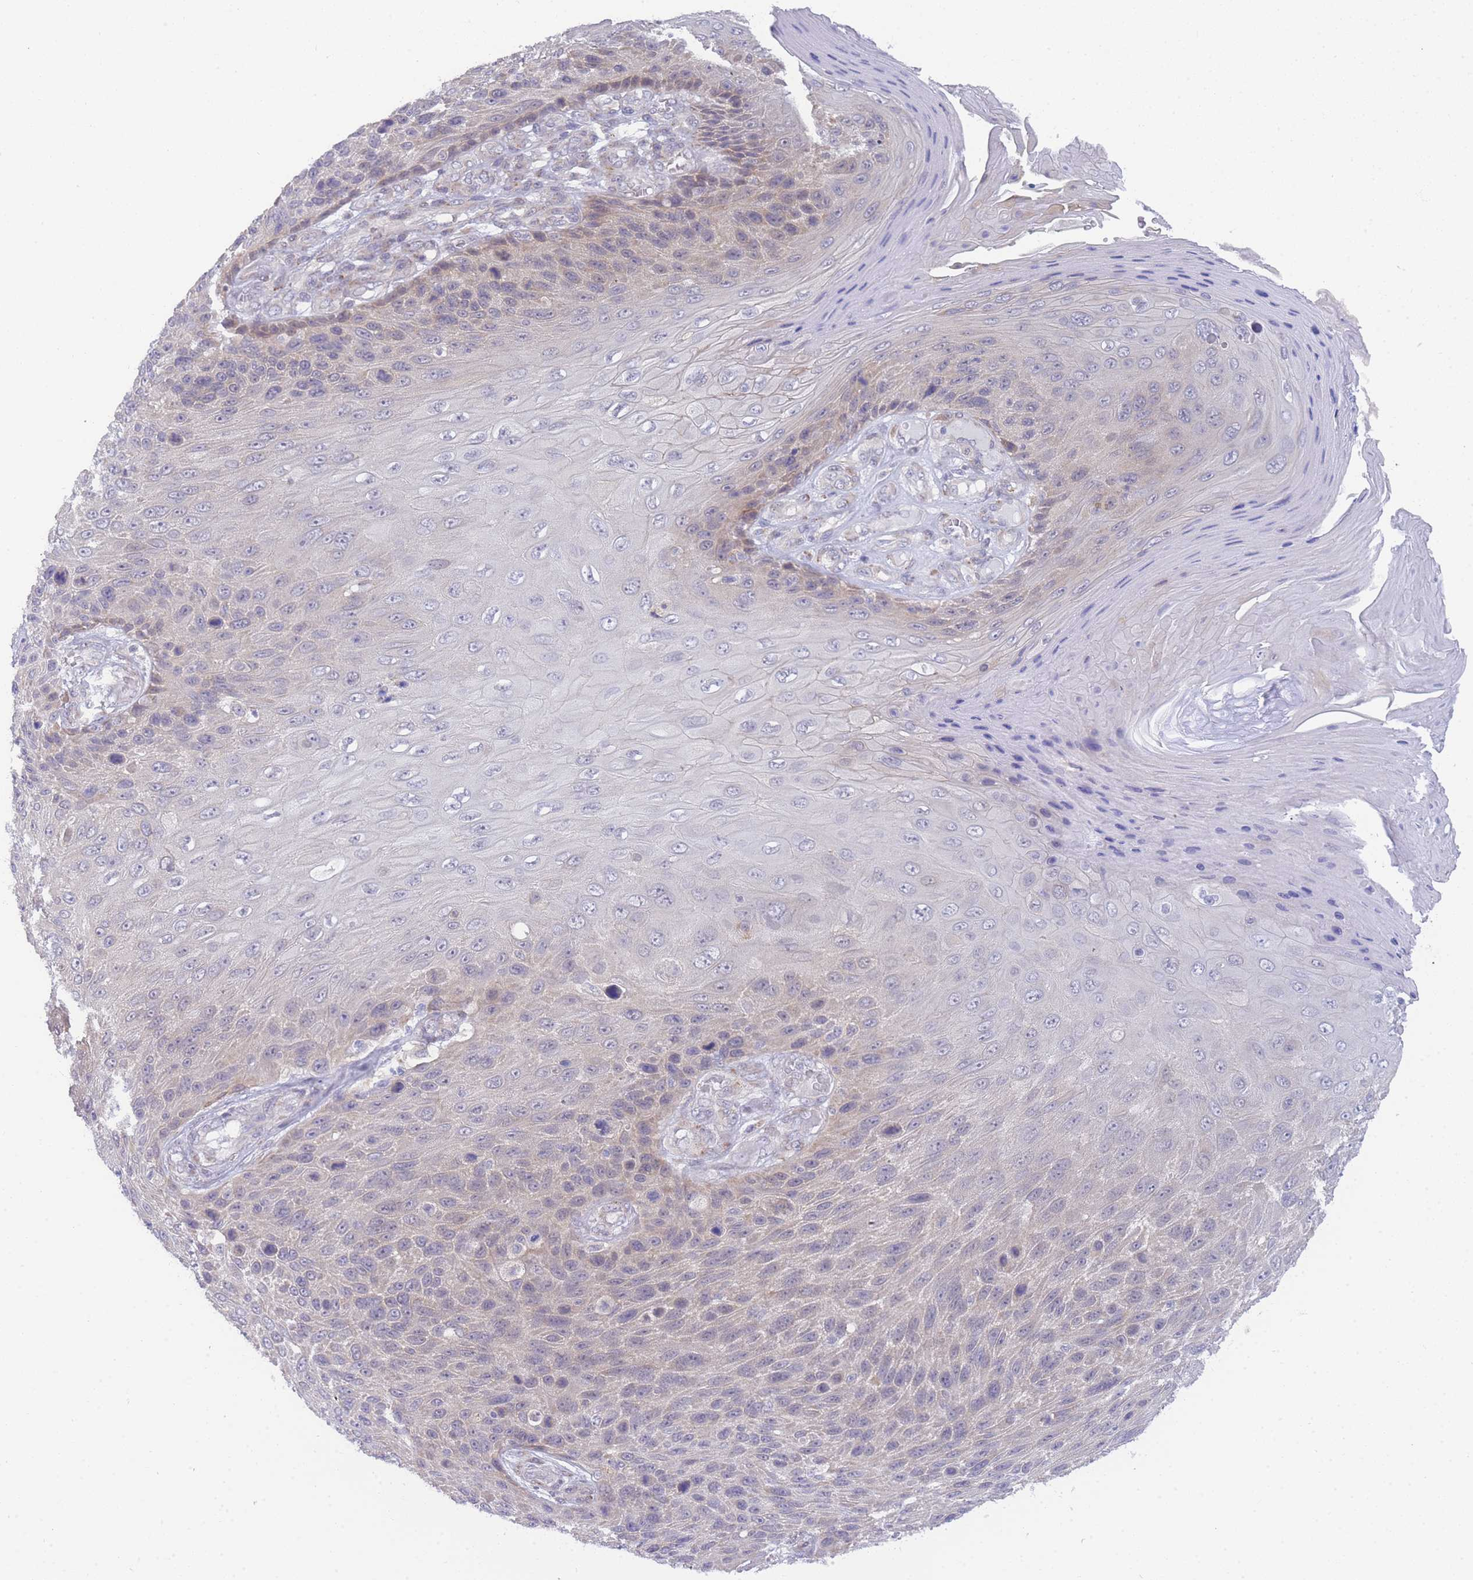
{"staining": {"intensity": "weak", "quantity": "<25%", "location": "cytoplasmic/membranous"}, "tissue": "skin cancer", "cell_type": "Tumor cells", "image_type": "cancer", "snomed": [{"axis": "morphology", "description": "Squamous cell carcinoma, NOS"}, {"axis": "topography", "description": "Skin"}], "caption": "Immunohistochemical staining of human skin cancer (squamous cell carcinoma) exhibits no significant staining in tumor cells.", "gene": "ZNF510", "patient": {"sex": "female", "age": 88}}